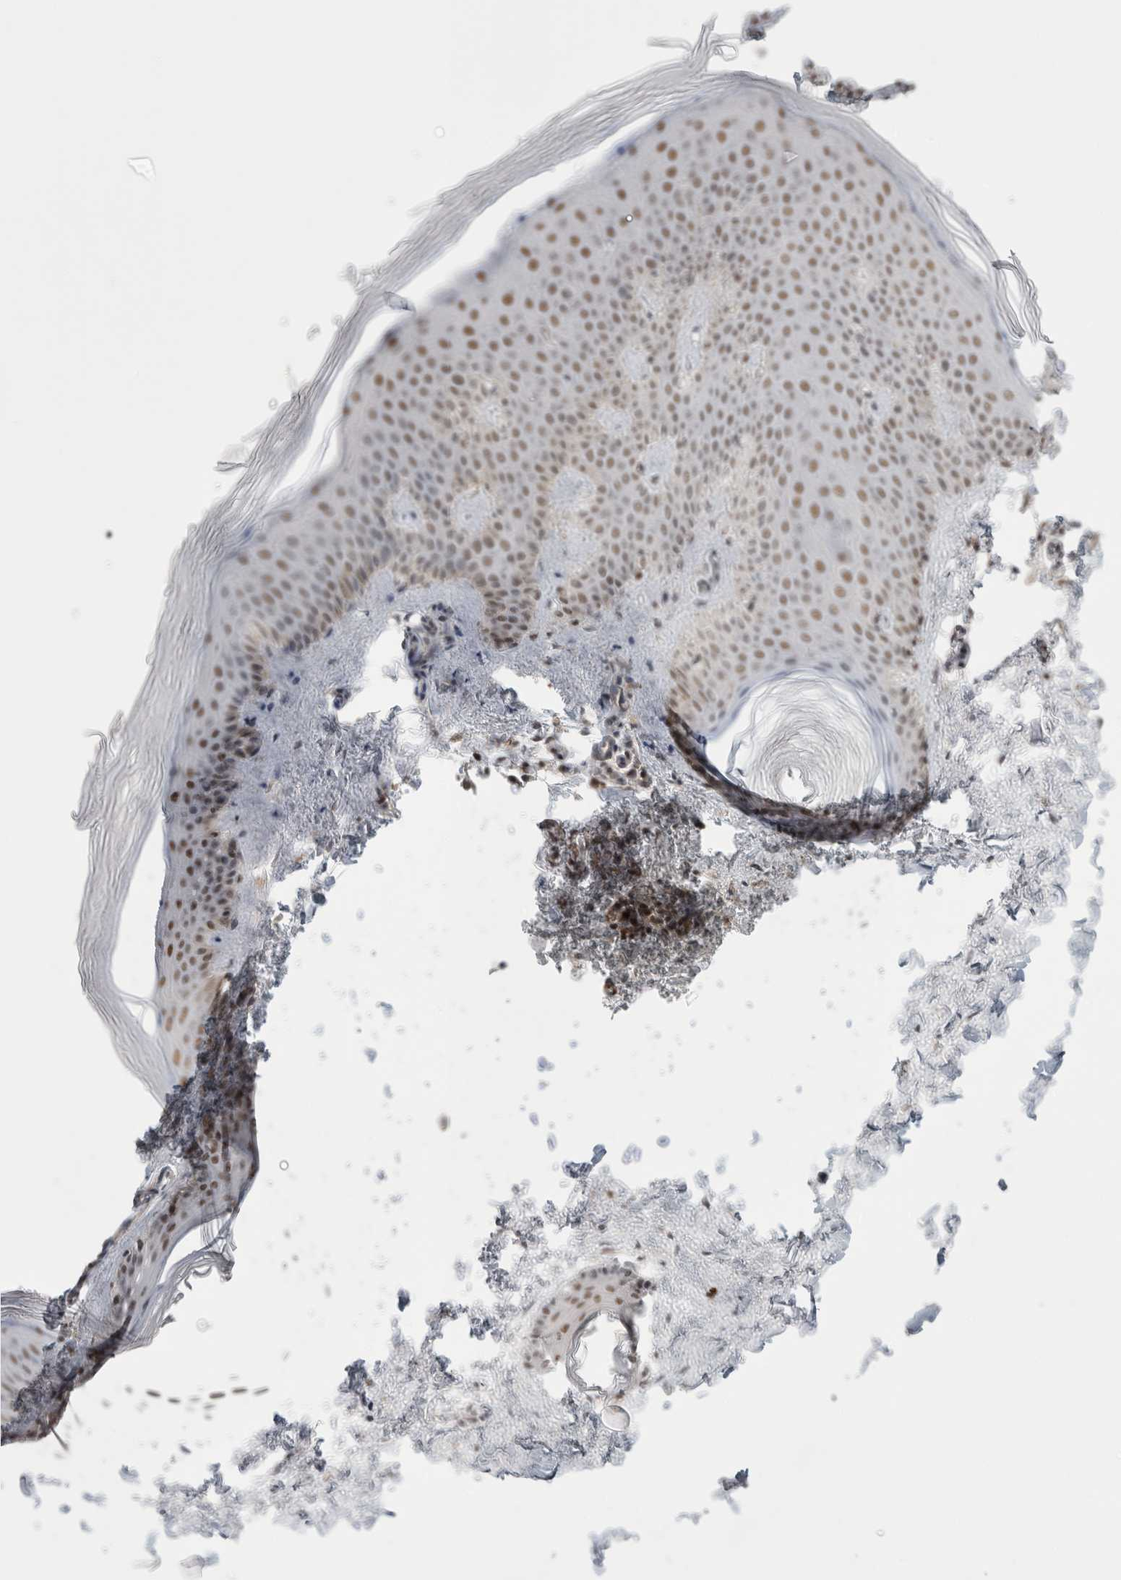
{"staining": {"intensity": "negative", "quantity": "none", "location": "none"}, "tissue": "skin", "cell_type": "Fibroblasts", "image_type": "normal", "snomed": [{"axis": "morphology", "description": "Normal tissue, NOS"}, {"axis": "topography", "description": "Skin"}], "caption": "IHC image of benign skin stained for a protein (brown), which reveals no positivity in fibroblasts.", "gene": "ZNF24", "patient": {"sex": "female", "age": 27}}